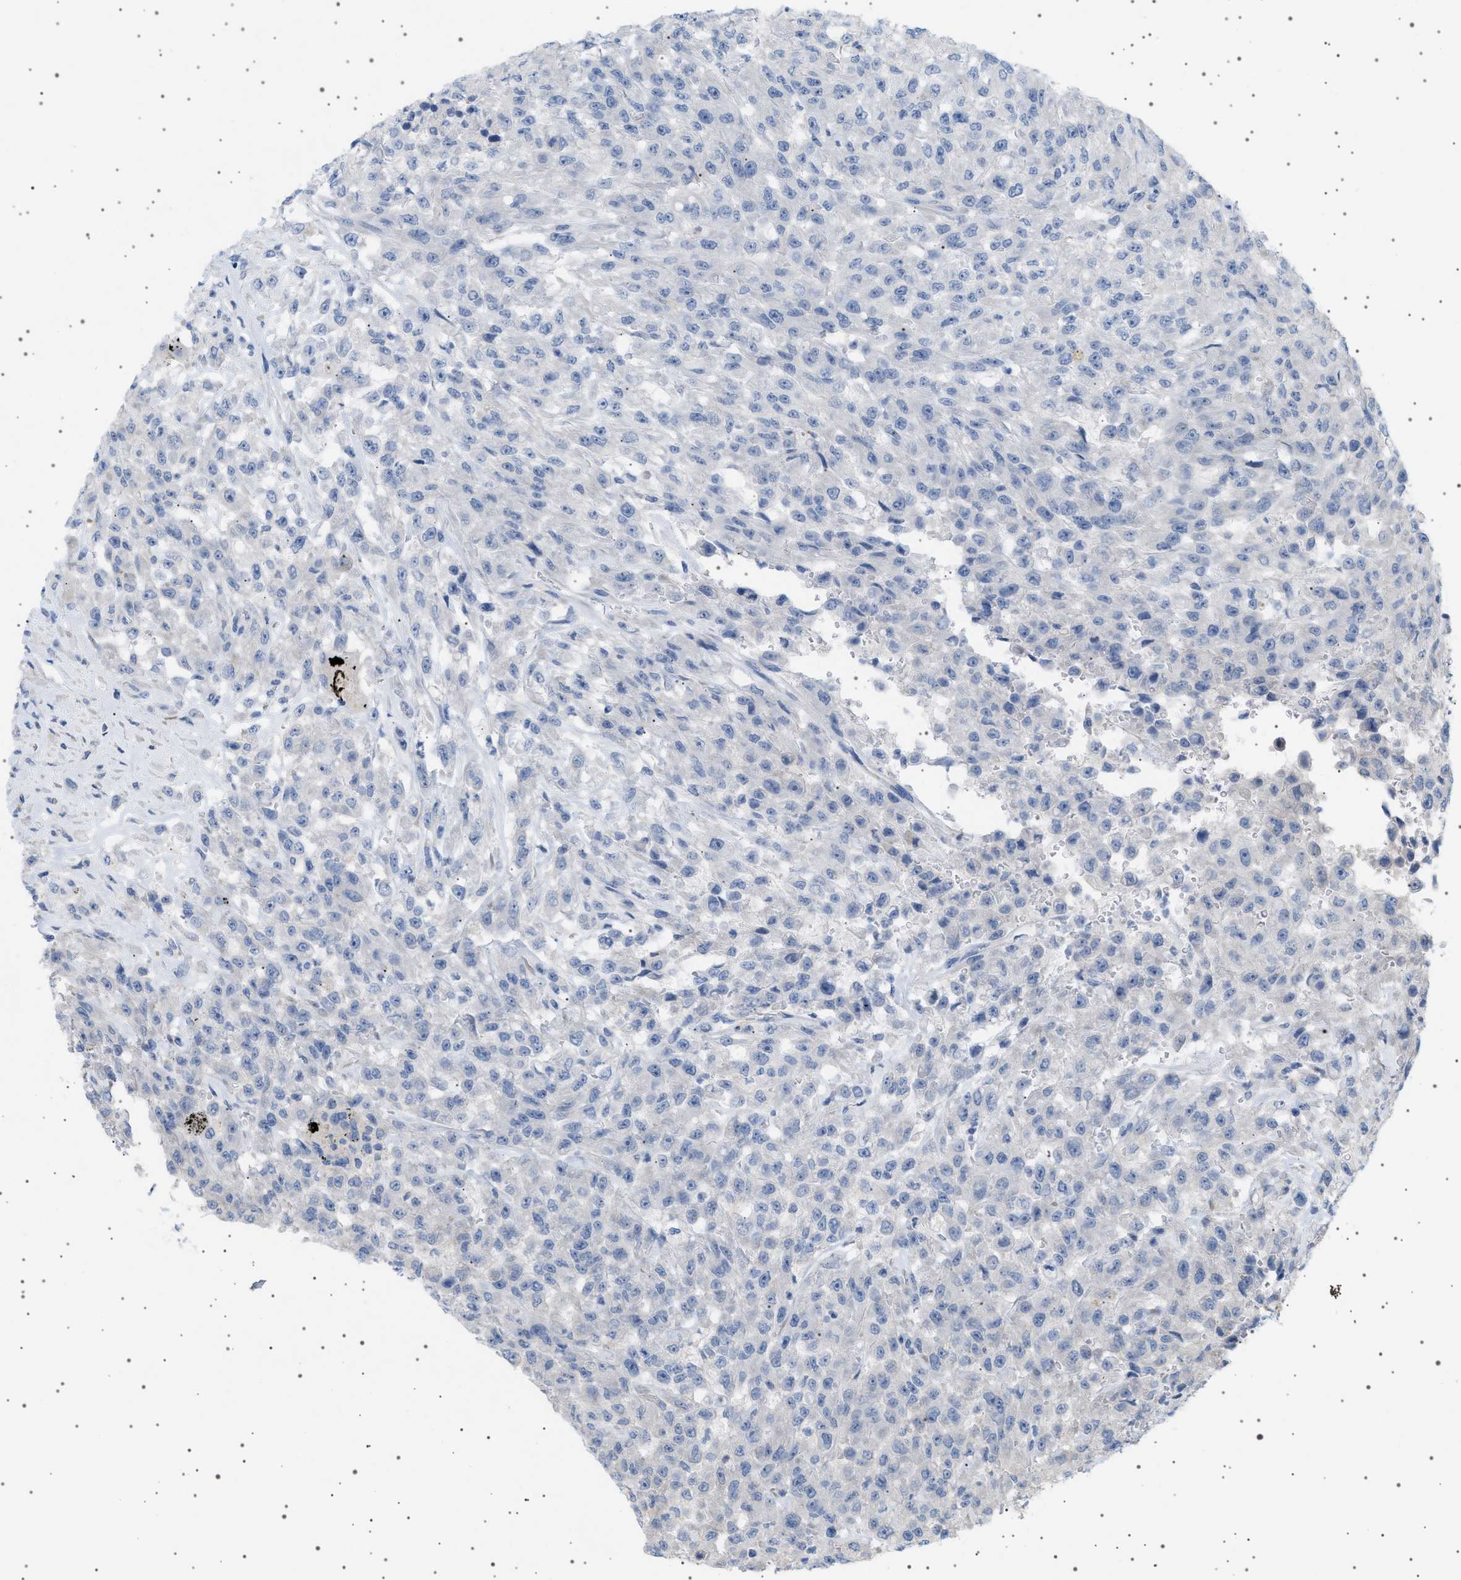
{"staining": {"intensity": "negative", "quantity": "none", "location": "none"}, "tissue": "urothelial cancer", "cell_type": "Tumor cells", "image_type": "cancer", "snomed": [{"axis": "morphology", "description": "Urothelial carcinoma, High grade"}, {"axis": "topography", "description": "Urinary bladder"}], "caption": "Histopathology image shows no significant protein staining in tumor cells of urothelial cancer. (DAB (3,3'-diaminobenzidine) immunohistochemistry visualized using brightfield microscopy, high magnification).", "gene": "ADCY10", "patient": {"sex": "male", "age": 46}}